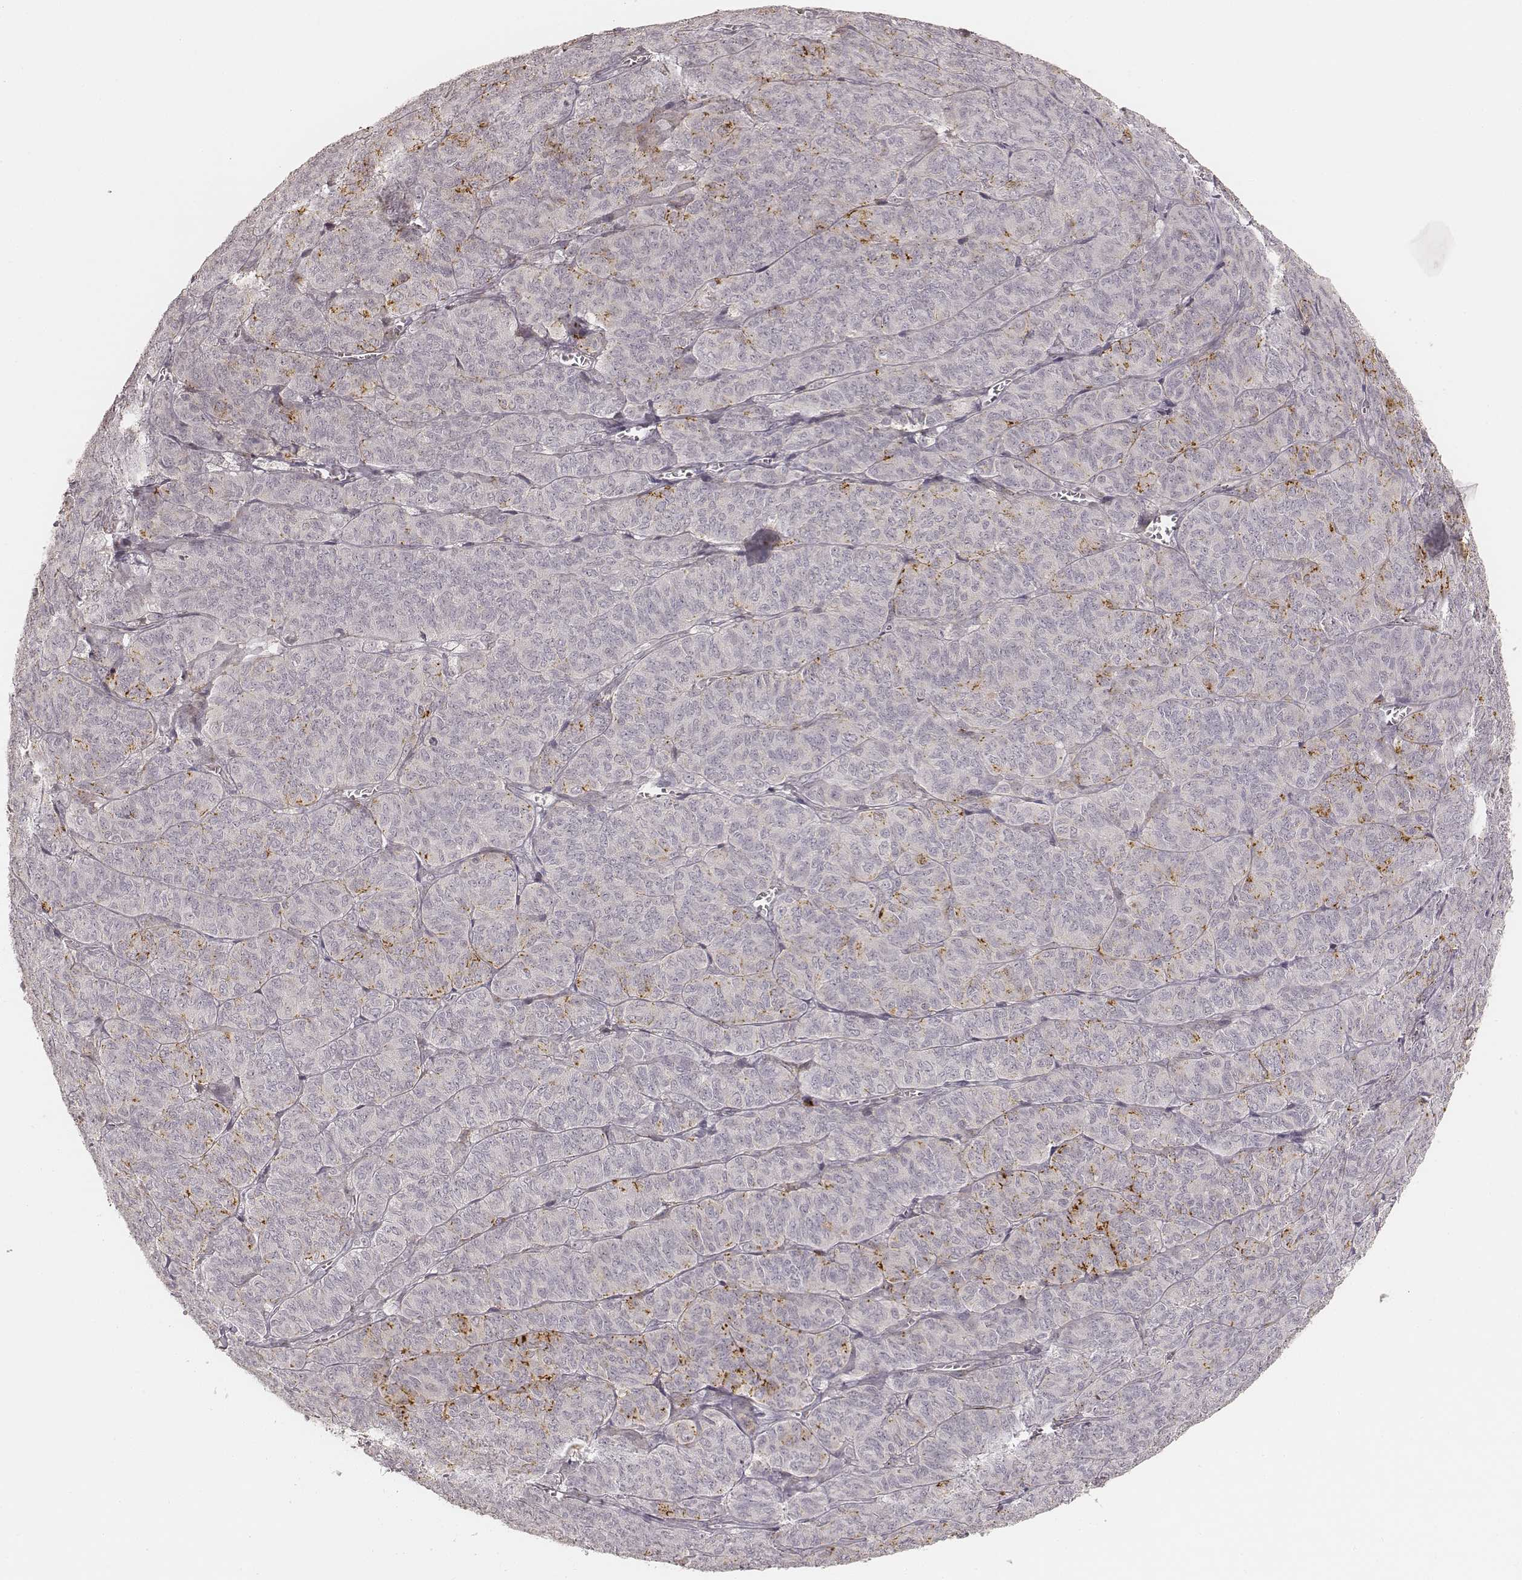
{"staining": {"intensity": "moderate", "quantity": "<25%", "location": "cytoplasmic/membranous"}, "tissue": "ovarian cancer", "cell_type": "Tumor cells", "image_type": "cancer", "snomed": [{"axis": "morphology", "description": "Carcinoma, endometroid"}, {"axis": "topography", "description": "Ovary"}], "caption": "DAB immunohistochemical staining of ovarian cancer (endometroid carcinoma) exhibits moderate cytoplasmic/membranous protein staining in about <25% of tumor cells.", "gene": "GORASP2", "patient": {"sex": "female", "age": 80}}